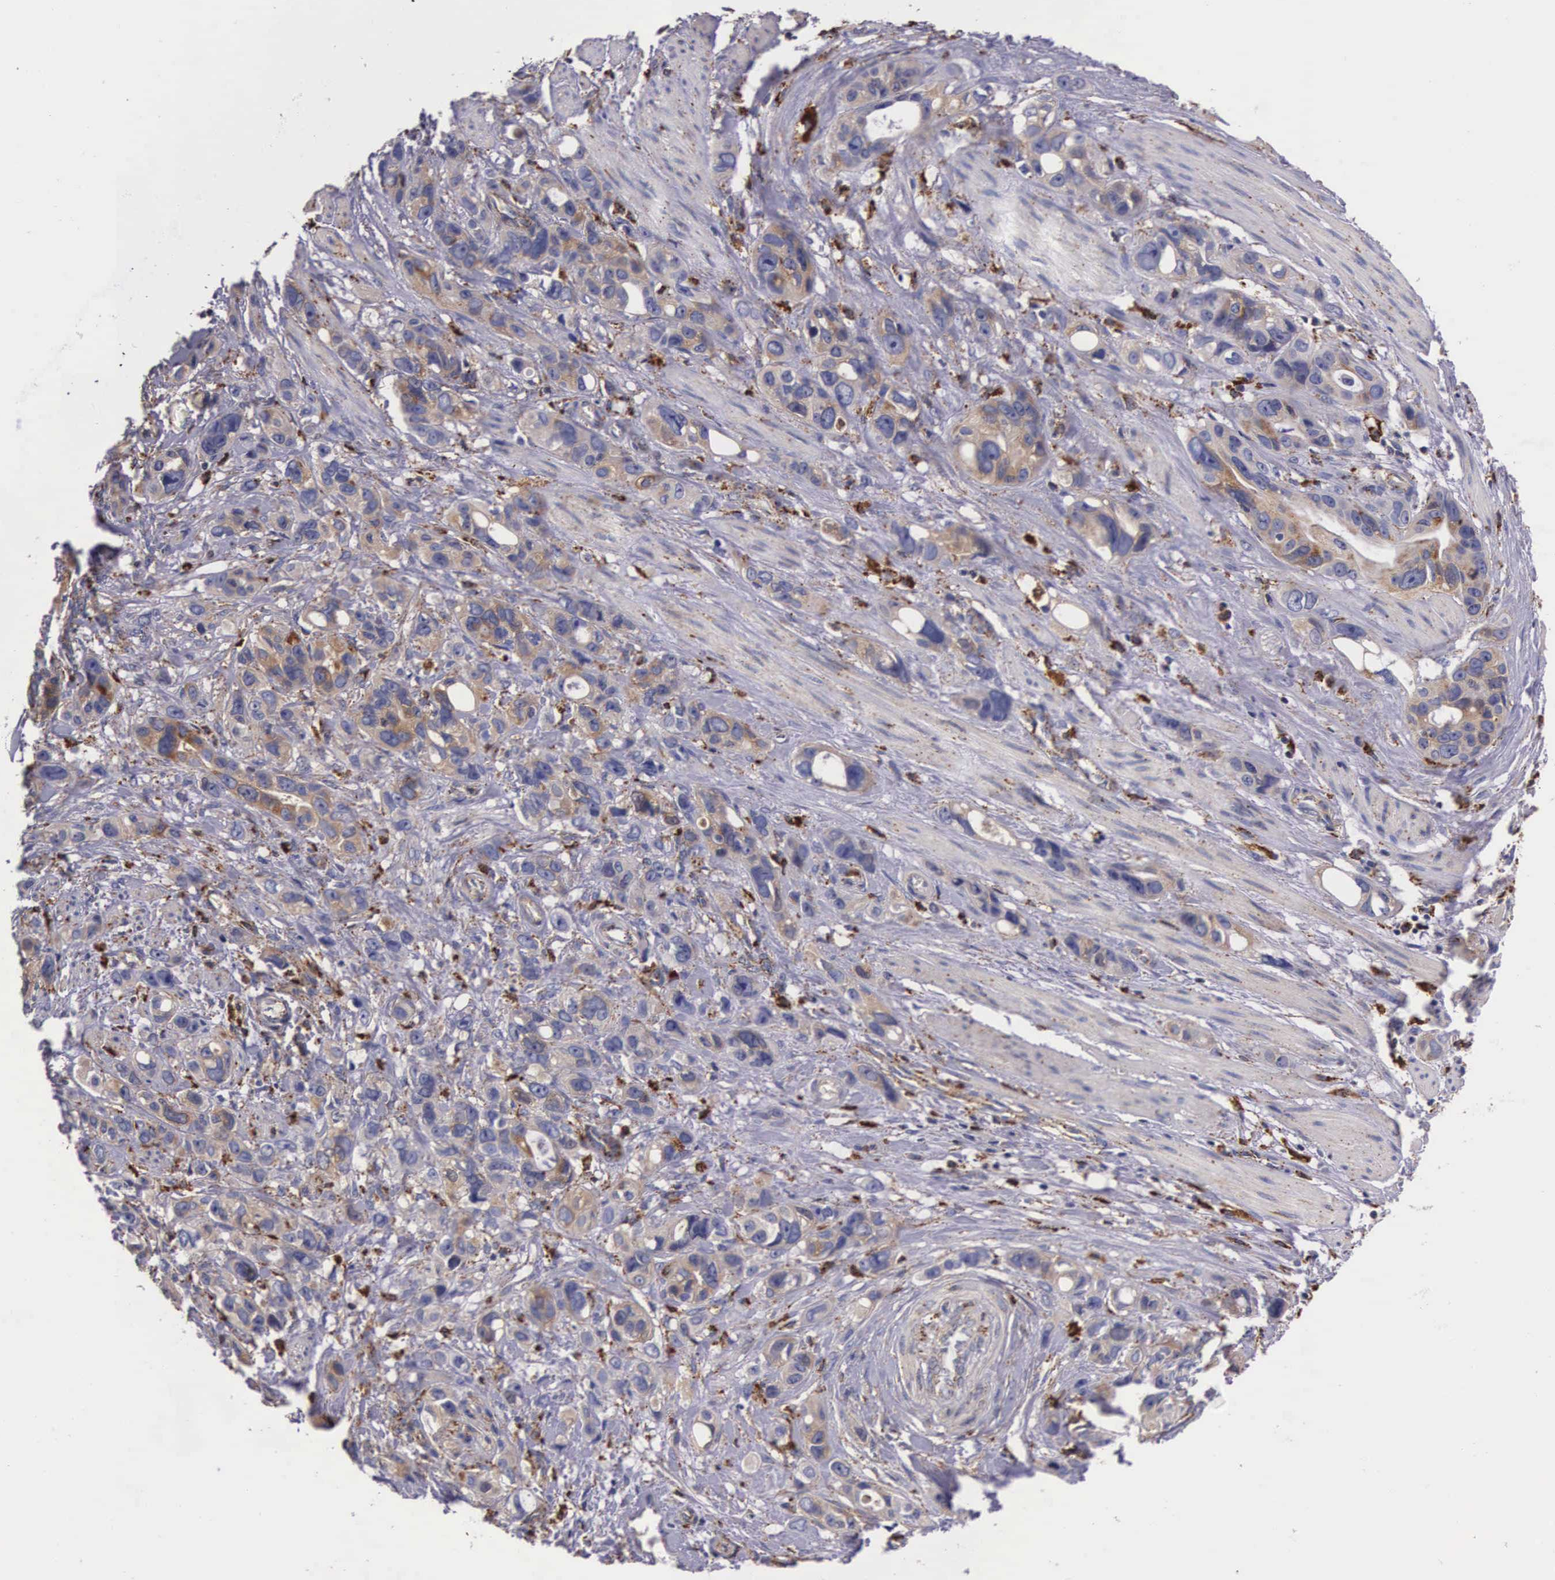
{"staining": {"intensity": "moderate", "quantity": "25%-75%", "location": "cytoplasmic/membranous"}, "tissue": "stomach cancer", "cell_type": "Tumor cells", "image_type": "cancer", "snomed": [{"axis": "morphology", "description": "Adenocarcinoma, NOS"}, {"axis": "topography", "description": "Stomach, upper"}], "caption": "Immunohistochemistry (IHC) image of stomach adenocarcinoma stained for a protein (brown), which demonstrates medium levels of moderate cytoplasmic/membranous expression in about 25%-75% of tumor cells.", "gene": "NAGA", "patient": {"sex": "male", "age": 47}}